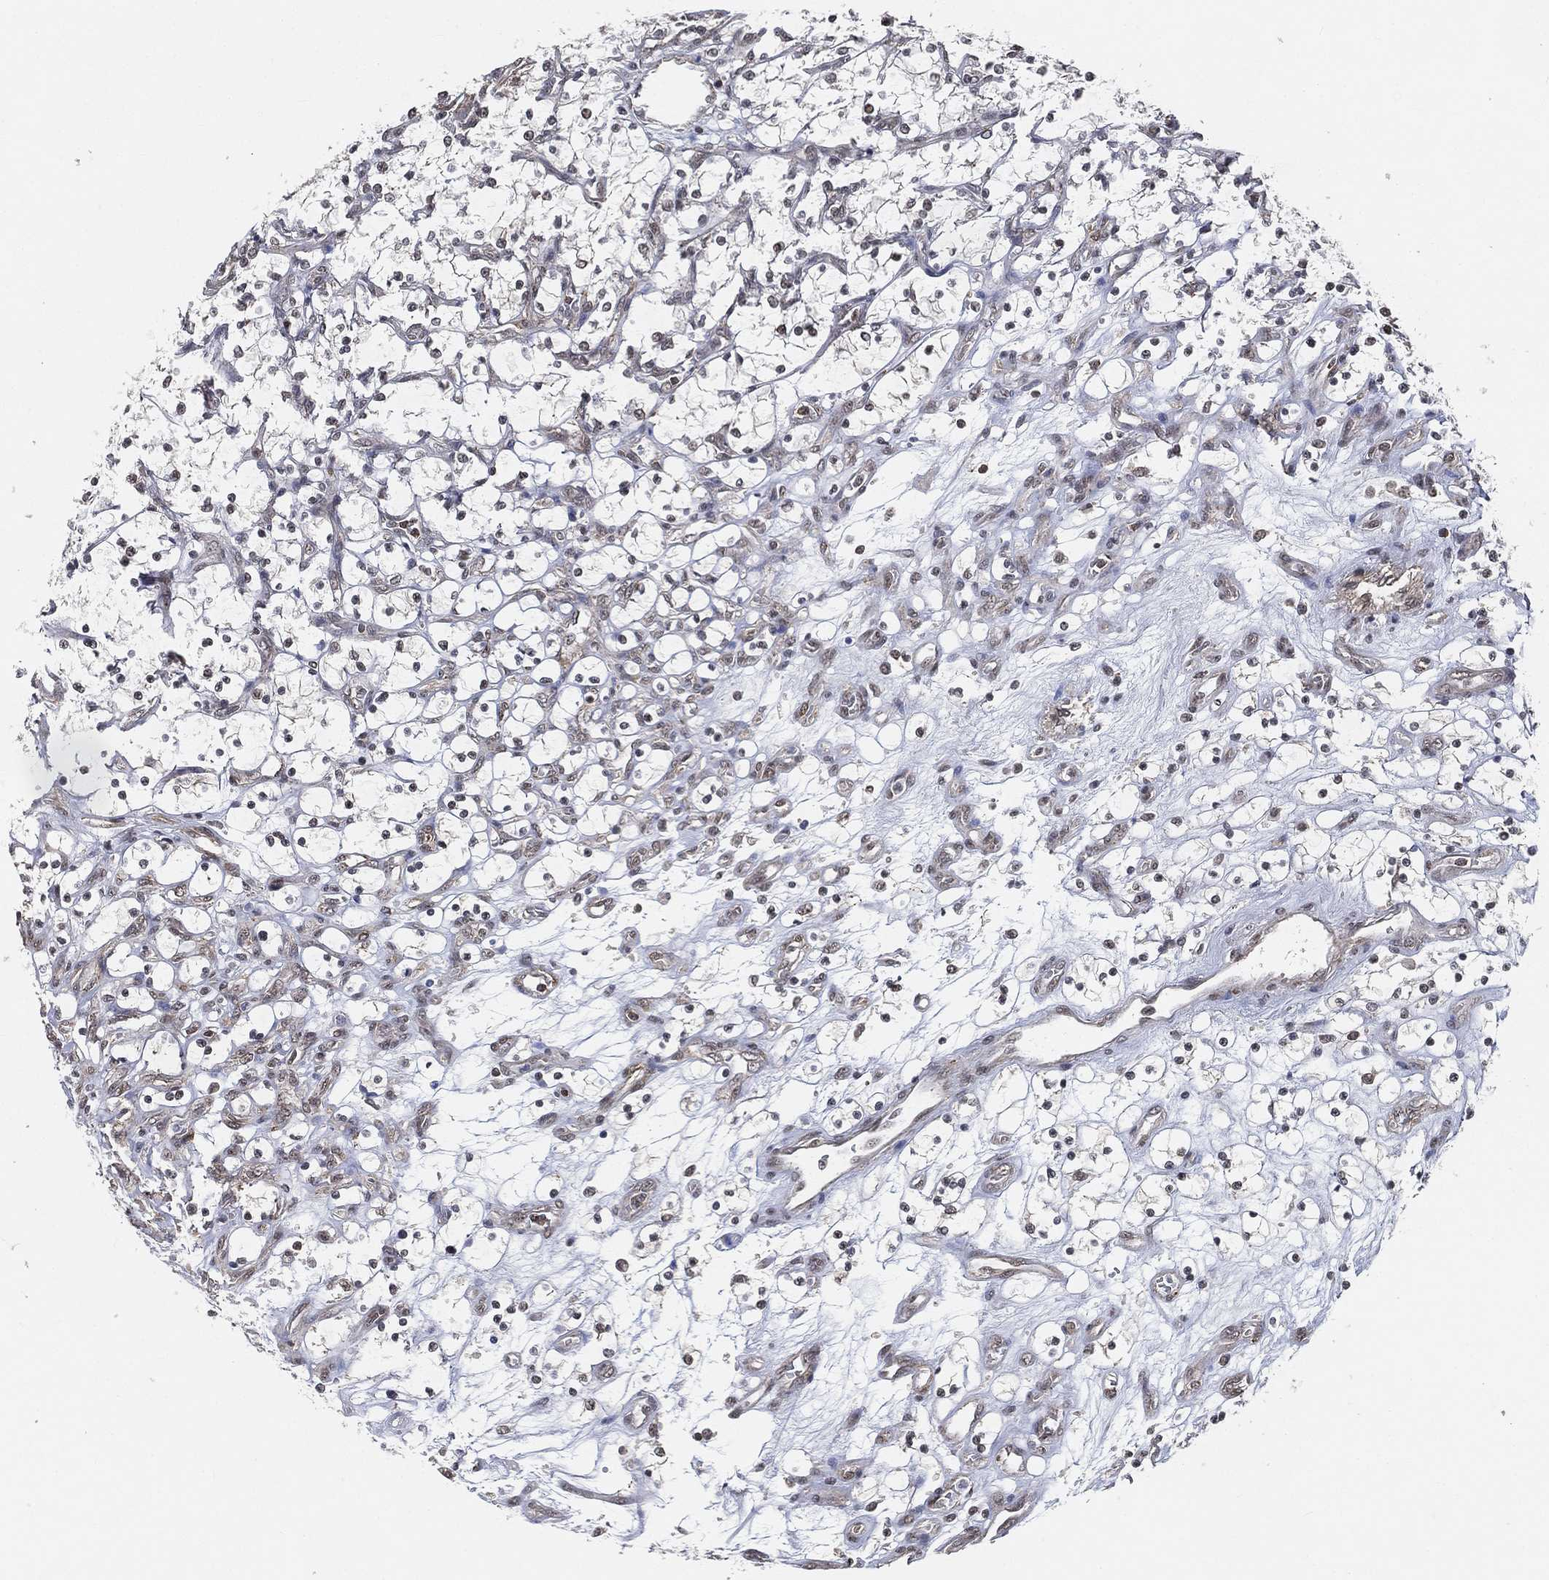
{"staining": {"intensity": "negative", "quantity": "none", "location": "none"}, "tissue": "renal cancer", "cell_type": "Tumor cells", "image_type": "cancer", "snomed": [{"axis": "morphology", "description": "Adenocarcinoma, NOS"}, {"axis": "topography", "description": "Kidney"}], "caption": "DAB immunohistochemical staining of human adenocarcinoma (renal) demonstrates no significant staining in tumor cells.", "gene": "RSRC2", "patient": {"sex": "female", "age": 69}}